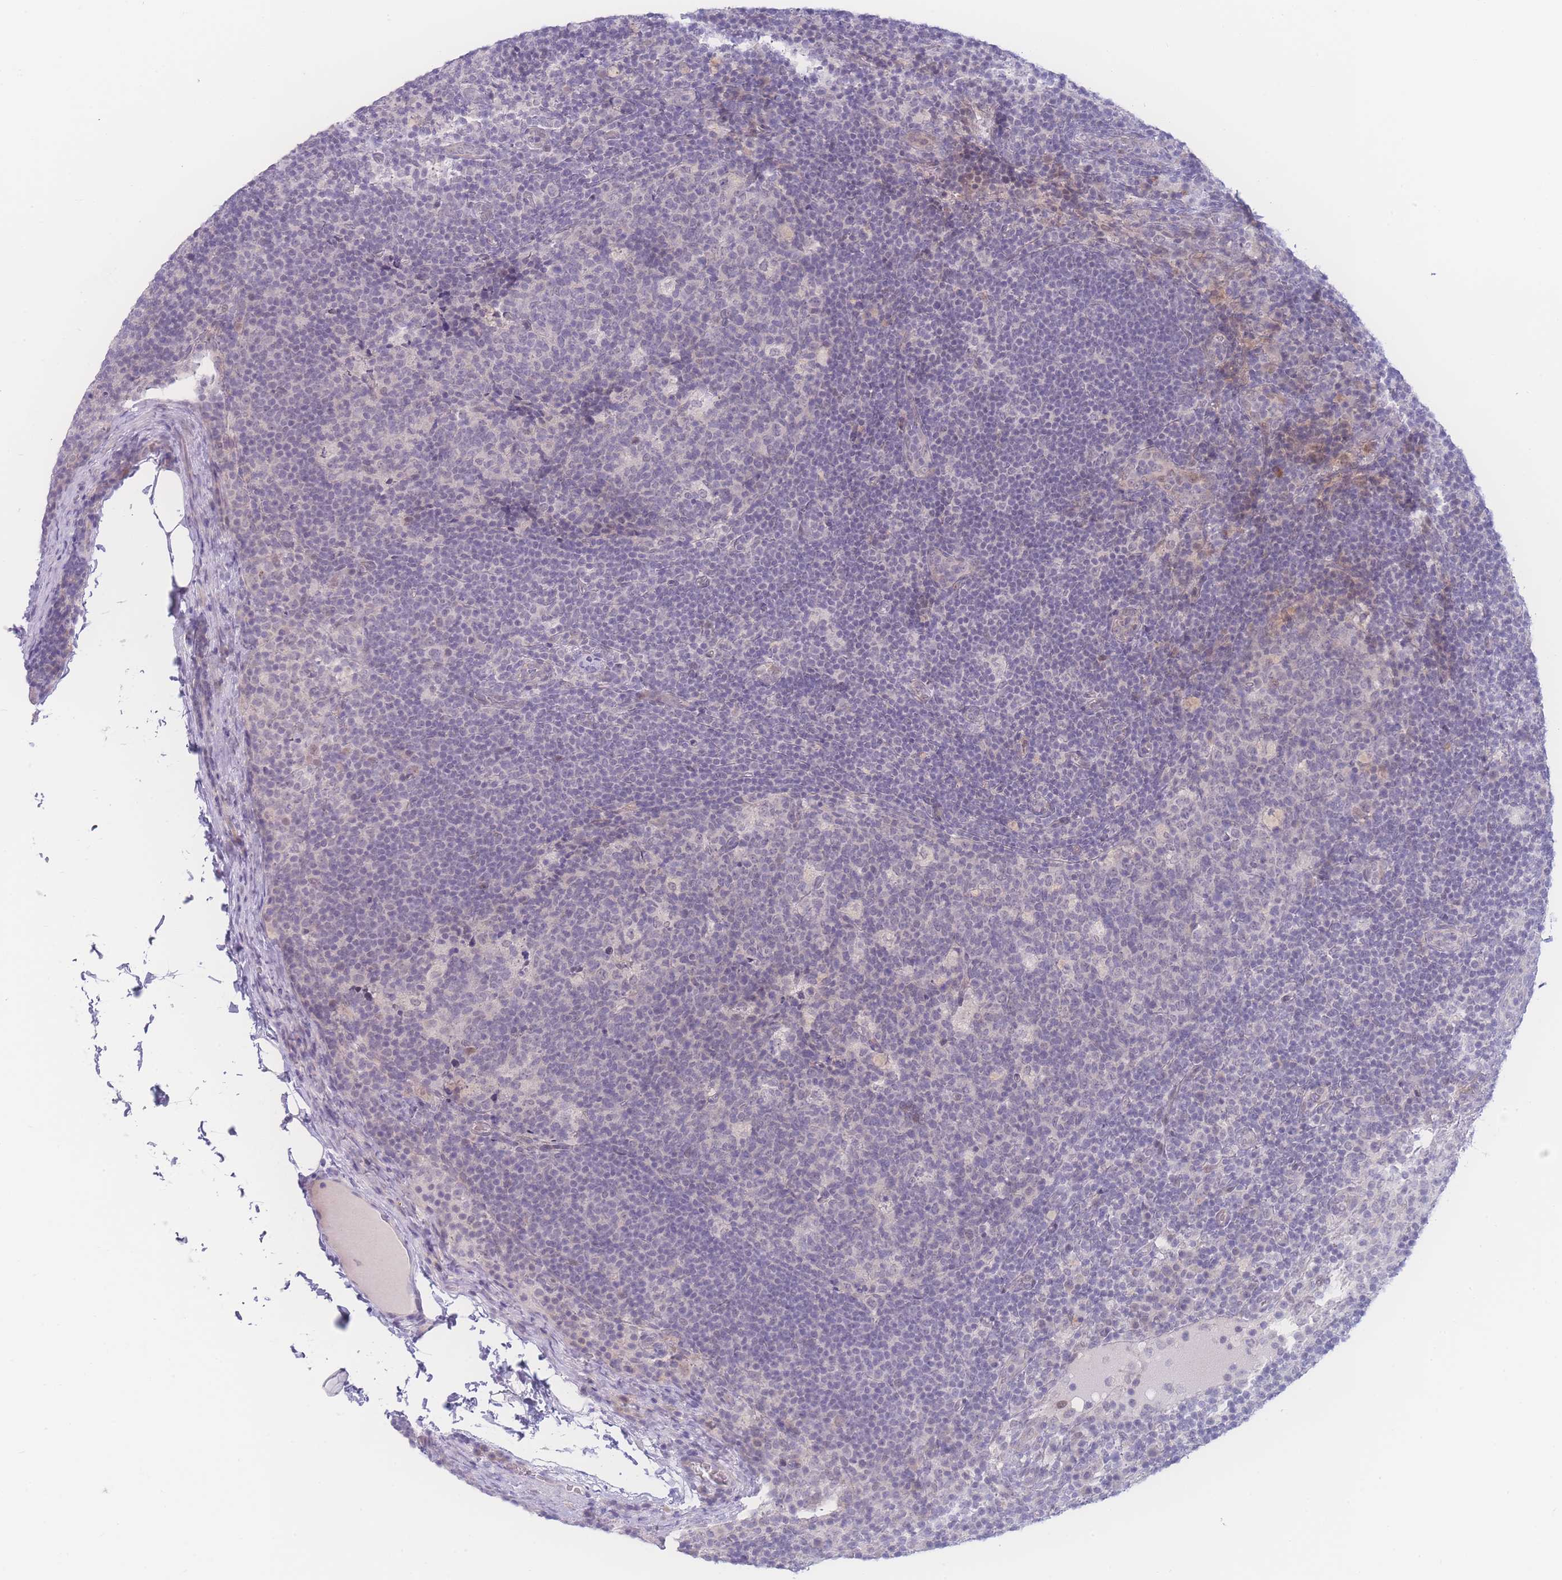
{"staining": {"intensity": "negative", "quantity": "none", "location": "none"}, "tissue": "lymph node", "cell_type": "Germinal center cells", "image_type": "normal", "snomed": [{"axis": "morphology", "description": "Normal tissue, NOS"}, {"axis": "topography", "description": "Lymph node"}], "caption": "This is an immunohistochemistry (IHC) photomicrograph of benign human lymph node. There is no expression in germinal center cells.", "gene": "PRSS22", "patient": {"sex": "female", "age": 31}}